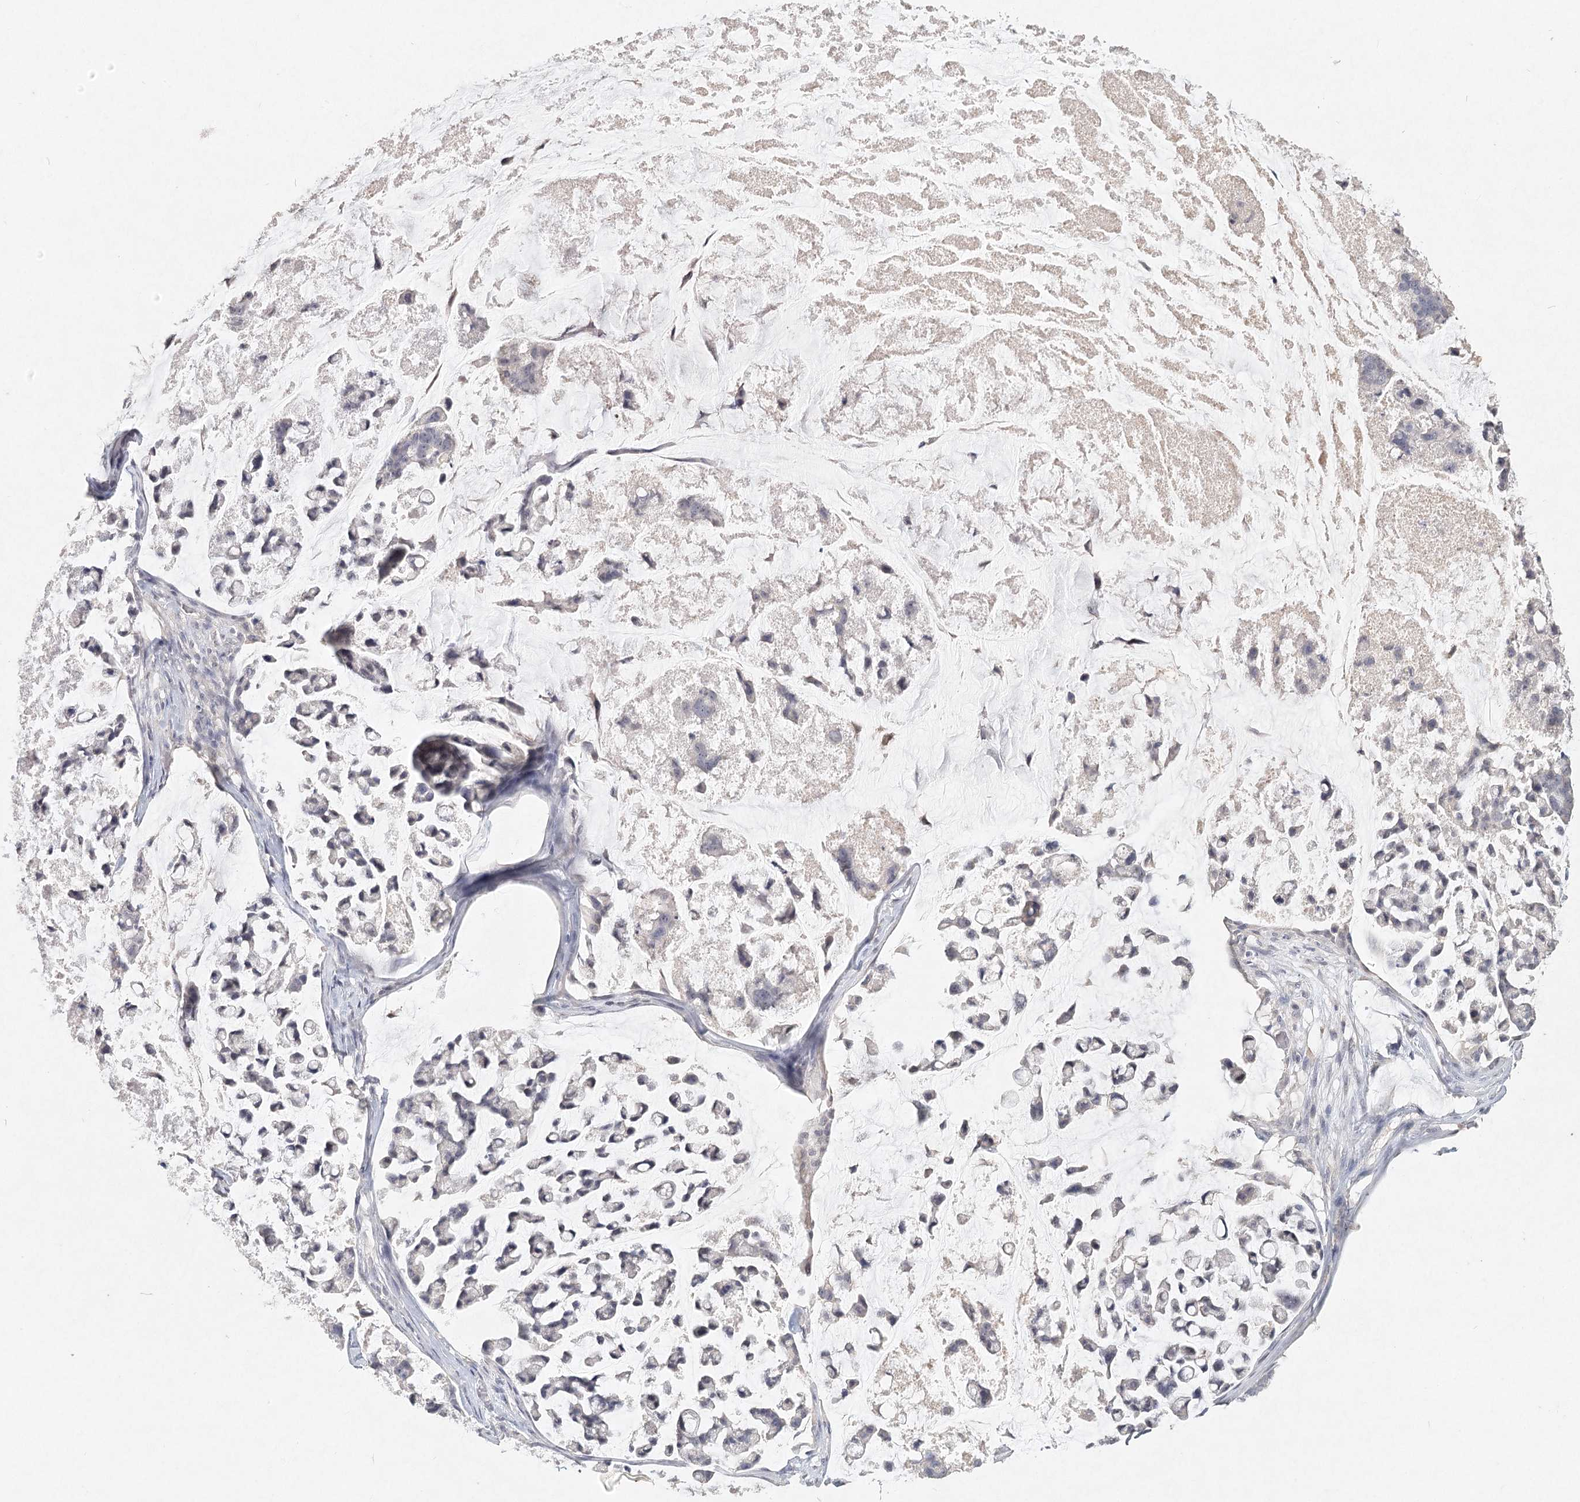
{"staining": {"intensity": "negative", "quantity": "none", "location": "none"}, "tissue": "stomach cancer", "cell_type": "Tumor cells", "image_type": "cancer", "snomed": [{"axis": "morphology", "description": "Adenocarcinoma, NOS"}, {"axis": "topography", "description": "Stomach, lower"}], "caption": "Human adenocarcinoma (stomach) stained for a protein using IHC reveals no positivity in tumor cells.", "gene": "ARSI", "patient": {"sex": "male", "age": 67}}